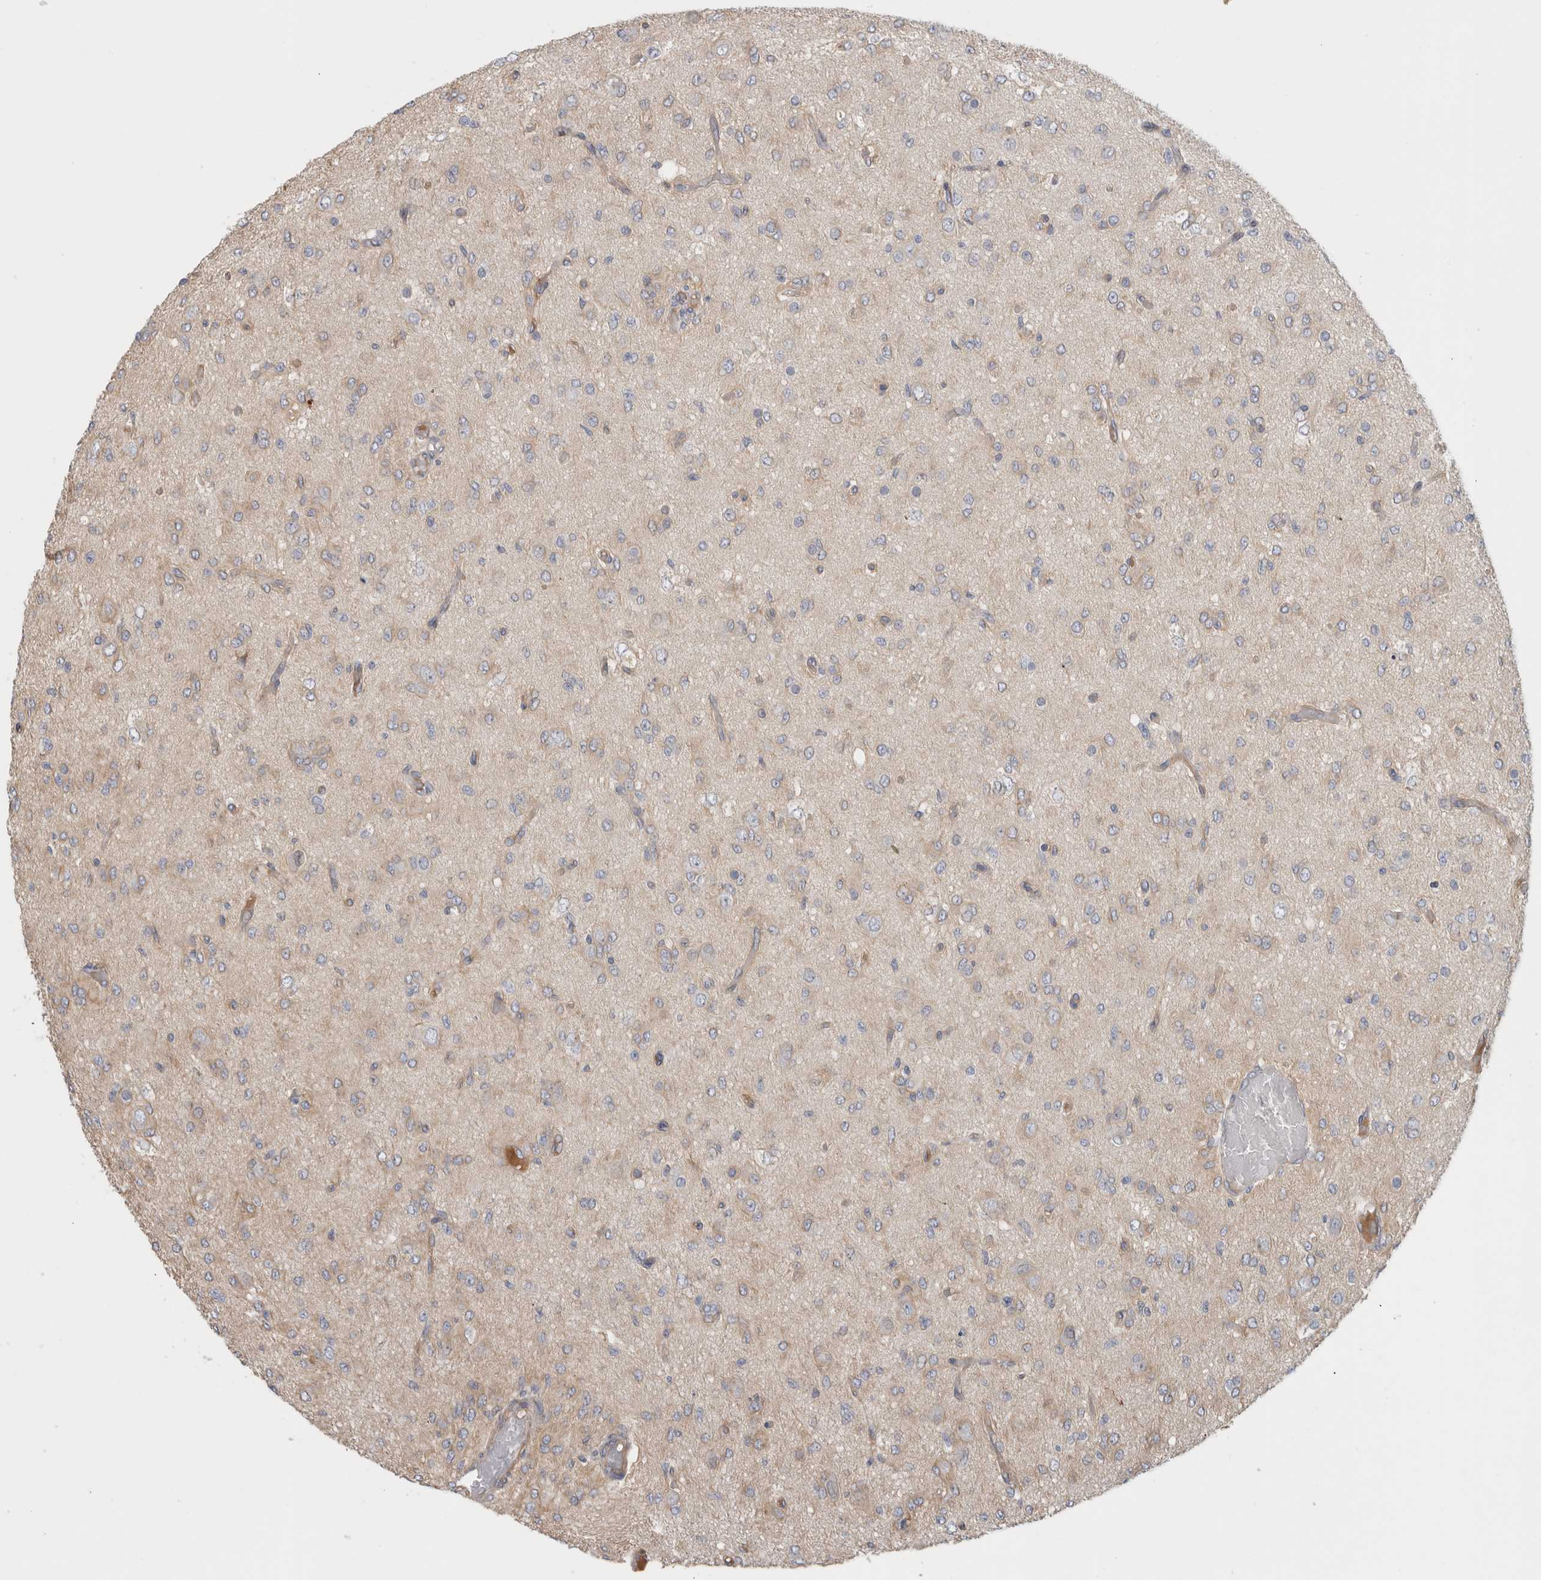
{"staining": {"intensity": "weak", "quantity": "<25%", "location": "cytoplasmic/membranous"}, "tissue": "glioma", "cell_type": "Tumor cells", "image_type": "cancer", "snomed": [{"axis": "morphology", "description": "Glioma, malignant, High grade"}, {"axis": "topography", "description": "Brain"}], "caption": "This is an immunohistochemistry image of malignant glioma (high-grade). There is no staining in tumor cells.", "gene": "CFI", "patient": {"sex": "female", "age": 59}}